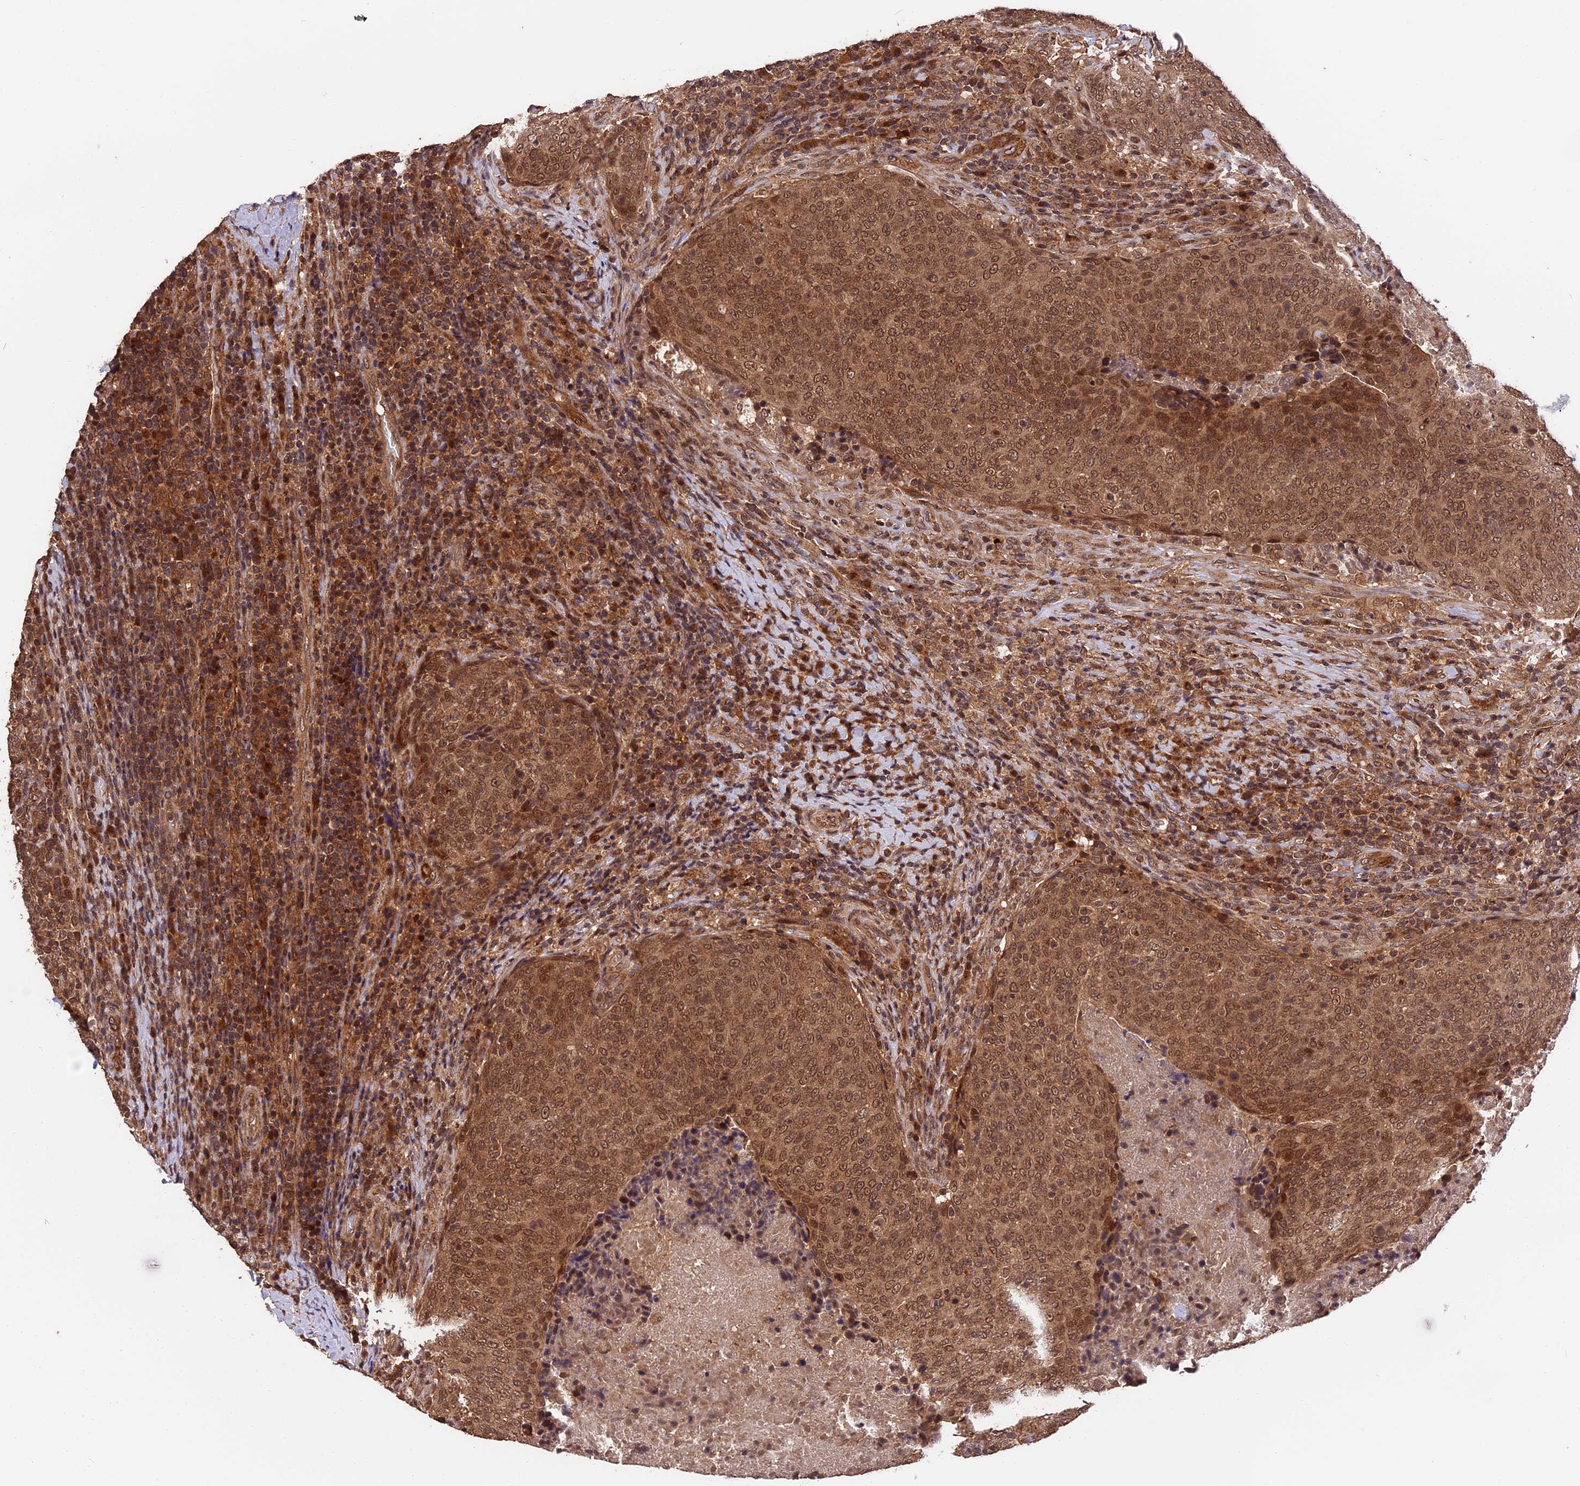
{"staining": {"intensity": "moderate", "quantity": ">75%", "location": "cytoplasmic/membranous,nuclear"}, "tissue": "head and neck cancer", "cell_type": "Tumor cells", "image_type": "cancer", "snomed": [{"axis": "morphology", "description": "Squamous cell carcinoma, NOS"}, {"axis": "morphology", "description": "Squamous cell carcinoma, metastatic, NOS"}, {"axis": "topography", "description": "Lymph node"}, {"axis": "topography", "description": "Head-Neck"}], "caption": "Metastatic squamous cell carcinoma (head and neck) stained for a protein (brown) shows moderate cytoplasmic/membranous and nuclear positive staining in approximately >75% of tumor cells.", "gene": "ESCO1", "patient": {"sex": "male", "age": 62}}